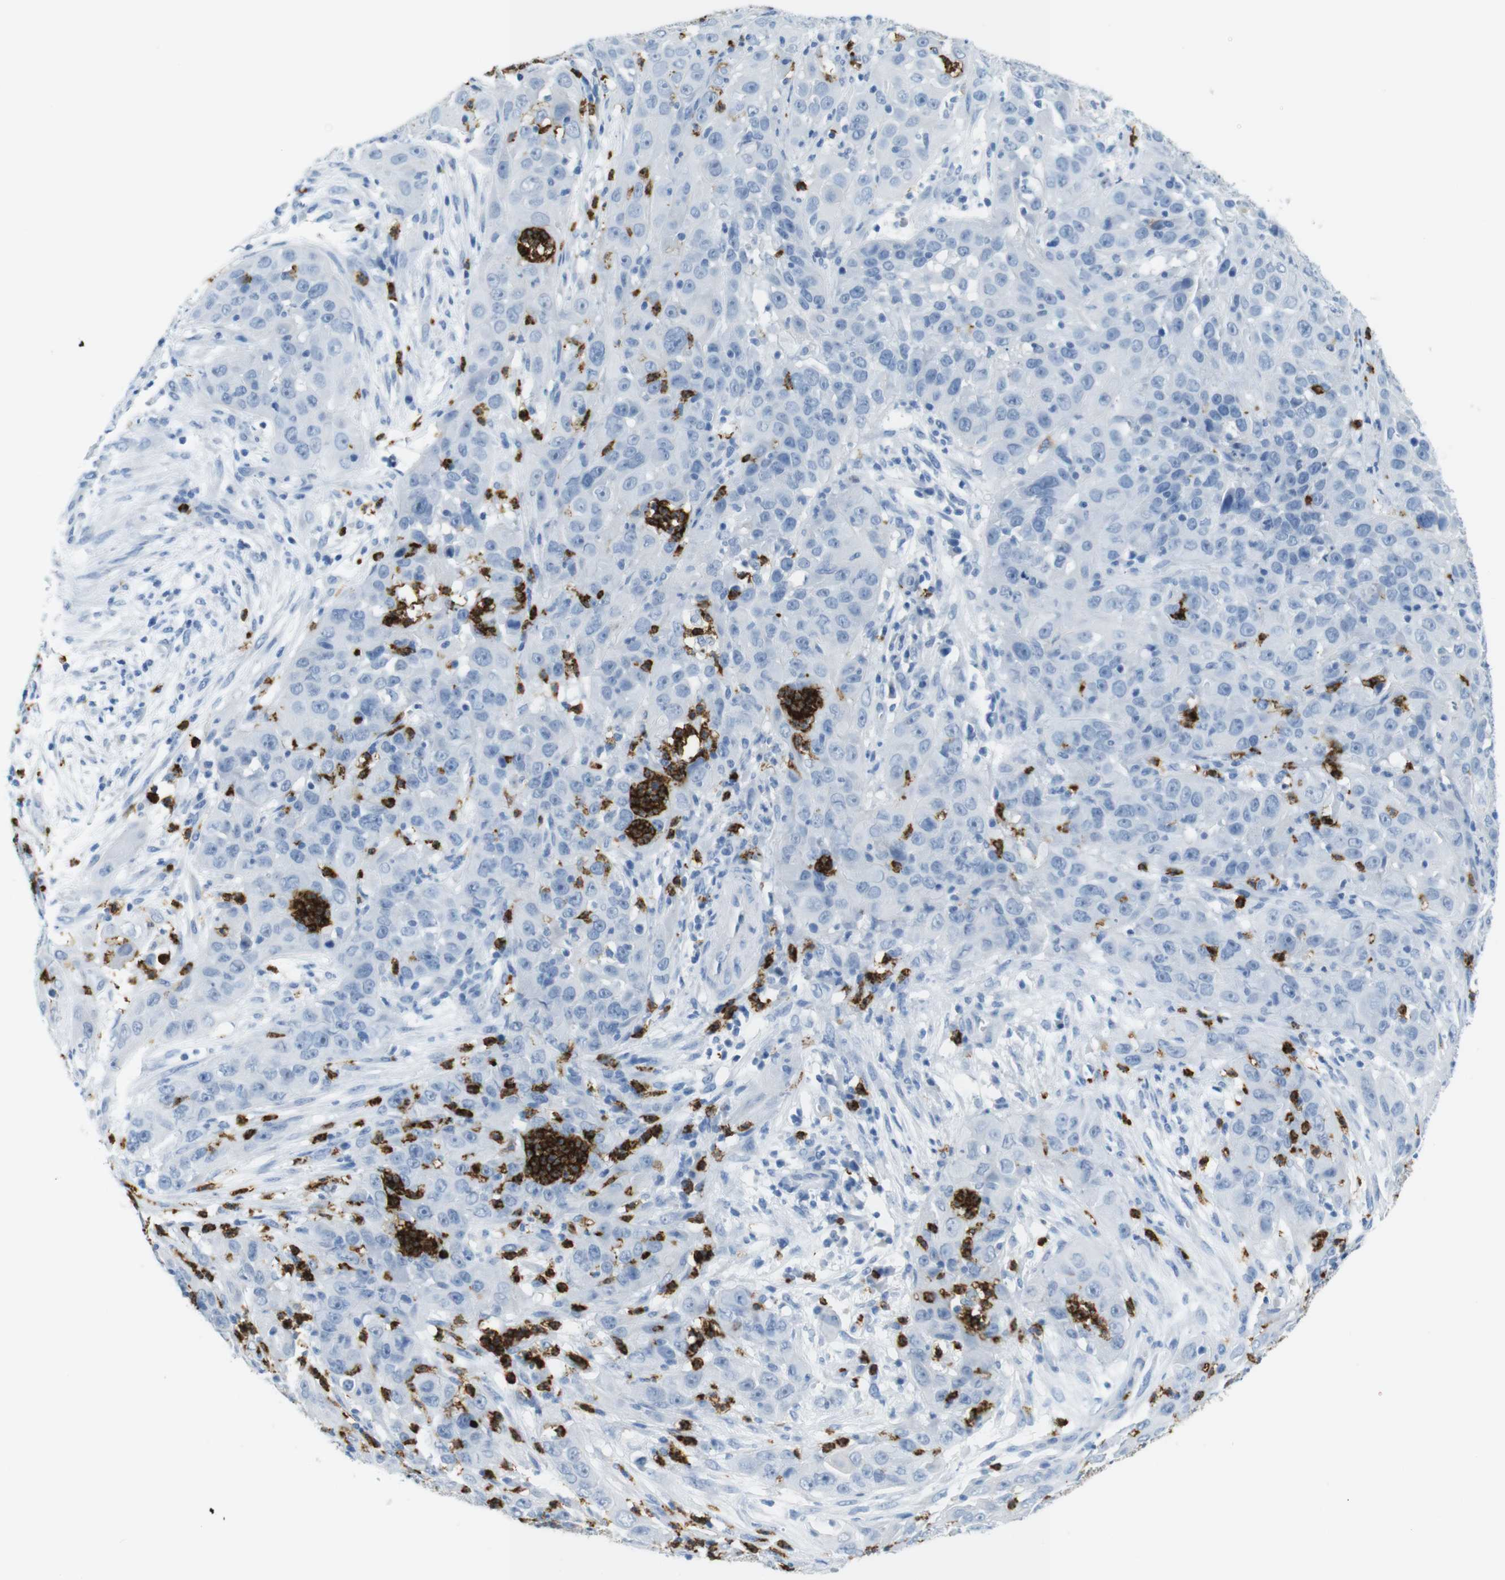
{"staining": {"intensity": "negative", "quantity": "none", "location": "none"}, "tissue": "cervical cancer", "cell_type": "Tumor cells", "image_type": "cancer", "snomed": [{"axis": "morphology", "description": "Squamous cell carcinoma, NOS"}, {"axis": "topography", "description": "Cervix"}], "caption": "Immunohistochemistry micrograph of human cervical cancer (squamous cell carcinoma) stained for a protein (brown), which reveals no expression in tumor cells. Brightfield microscopy of immunohistochemistry (IHC) stained with DAB (3,3'-diaminobenzidine) (brown) and hematoxylin (blue), captured at high magnification.", "gene": "MCEMP1", "patient": {"sex": "female", "age": 32}}